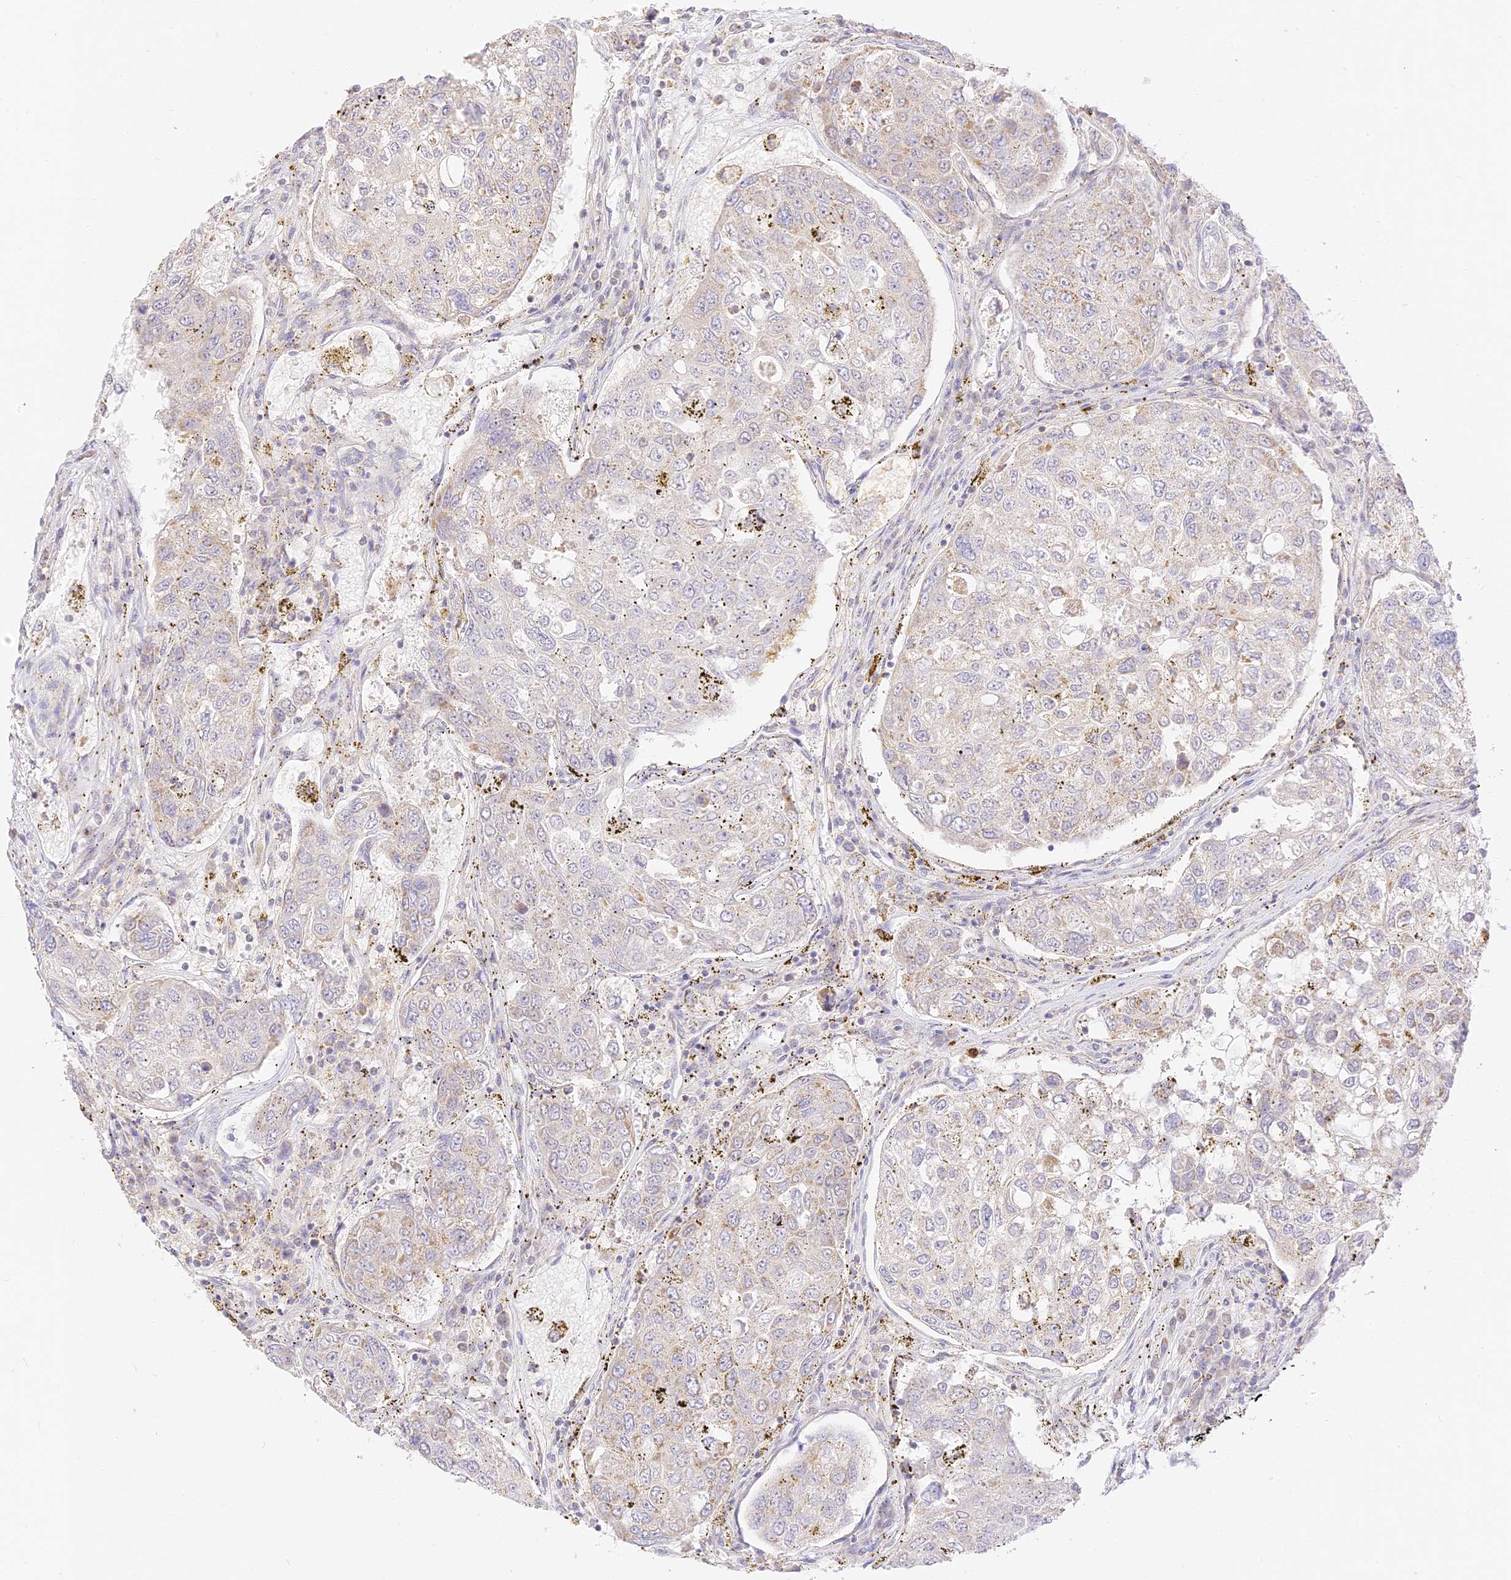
{"staining": {"intensity": "negative", "quantity": "none", "location": "none"}, "tissue": "urothelial cancer", "cell_type": "Tumor cells", "image_type": "cancer", "snomed": [{"axis": "morphology", "description": "Urothelial carcinoma, High grade"}, {"axis": "topography", "description": "Lymph node"}, {"axis": "topography", "description": "Urinary bladder"}], "caption": "The photomicrograph reveals no significant staining in tumor cells of urothelial cancer.", "gene": "LRRC15", "patient": {"sex": "male", "age": 51}}